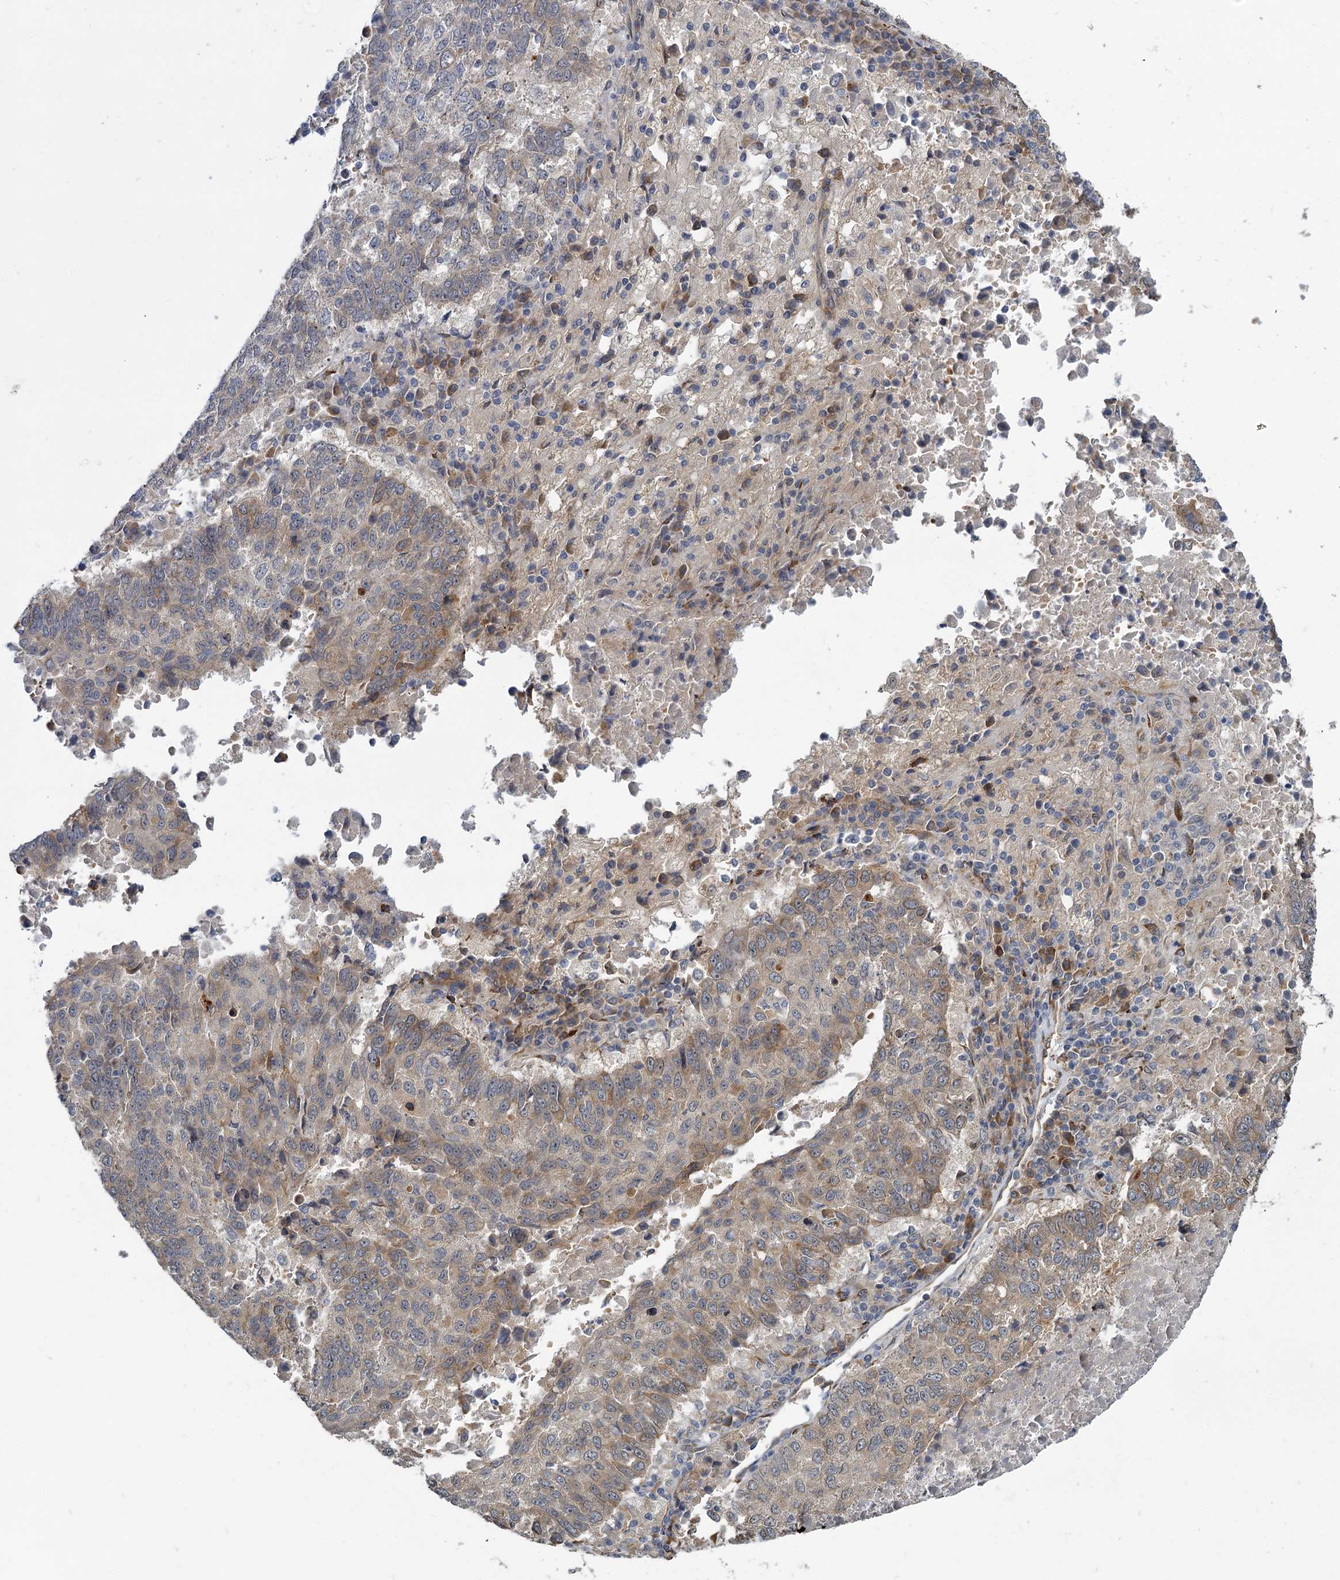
{"staining": {"intensity": "weak", "quantity": "25%-75%", "location": "cytoplasmic/membranous"}, "tissue": "lung cancer", "cell_type": "Tumor cells", "image_type": "cancer", "snomed": [{"axis": "morphology", "description": "Squamous cell carcinoma, NOS"}, {"axis": "topography", "description": "Lung"}], "caption": "Lung cancer (squamous cell carcinoma) stained with a protein marker reveals weak staining in tumor cells.", "gene": "APBA2", "patient": {"sex": "male", "age": 73}}